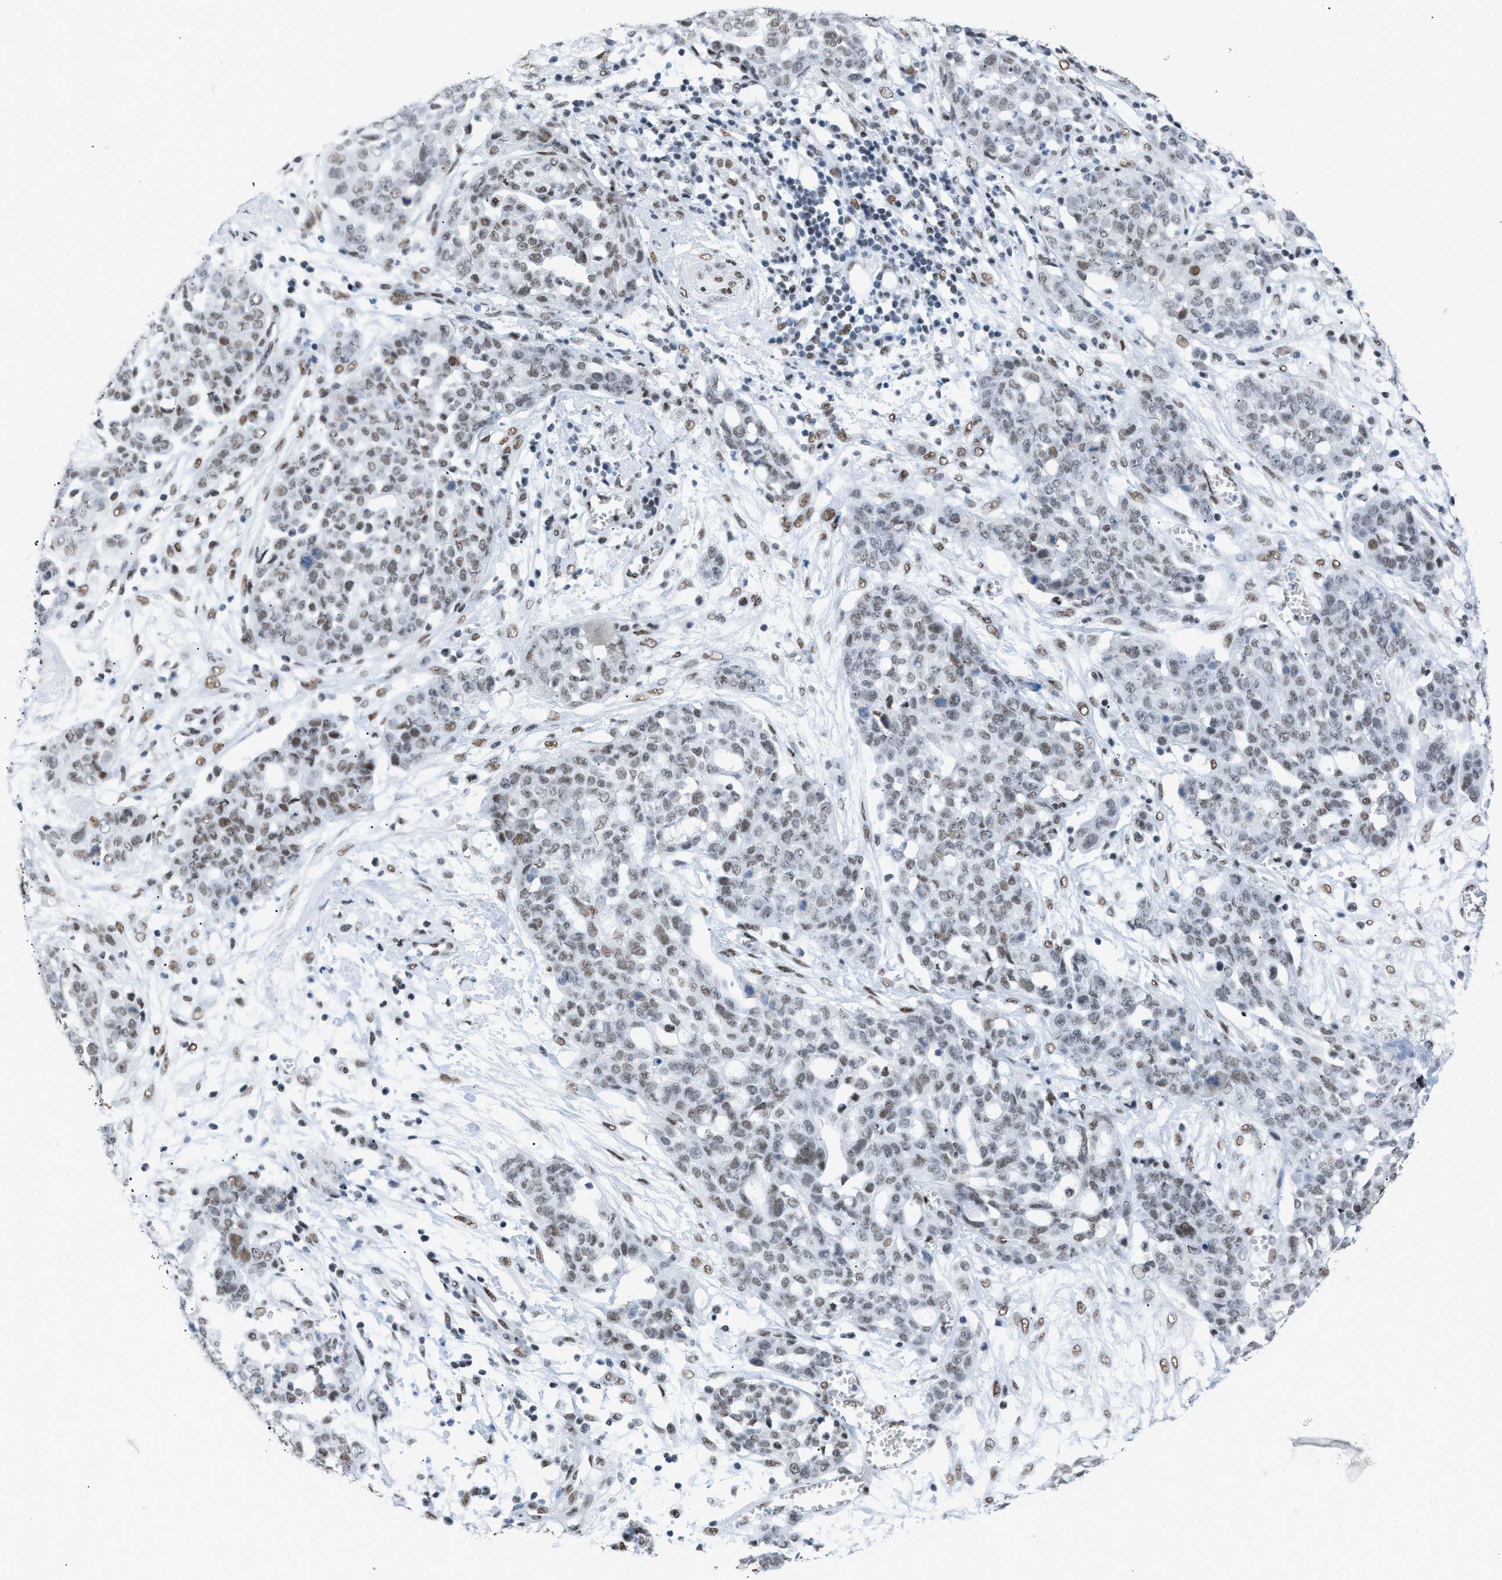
{"staining": {"intensity": "weak", "quantity": "25%-75%", "location": "nuclear"}, "tissue": "ovarian cancer", "cell_type": "Tumor cells", "image_type": "cancer", "snomed": [{"axis": "morphology", "description": "Cystadenocarcinoma, serous, NOS"}, {"axis": "topography", "description": "Soft tissue"}, {"axis": "topography", "description": "Ovary"}], "caption": "Immunohistochemical staining of ovarian serous cystadenocarcinoma demonstrates low levels of weak nuclear protein positivity in about 25%-75% of tumor cells.", "gene": "CCAR2", "patient": {"sex": "female", "age": 57}}